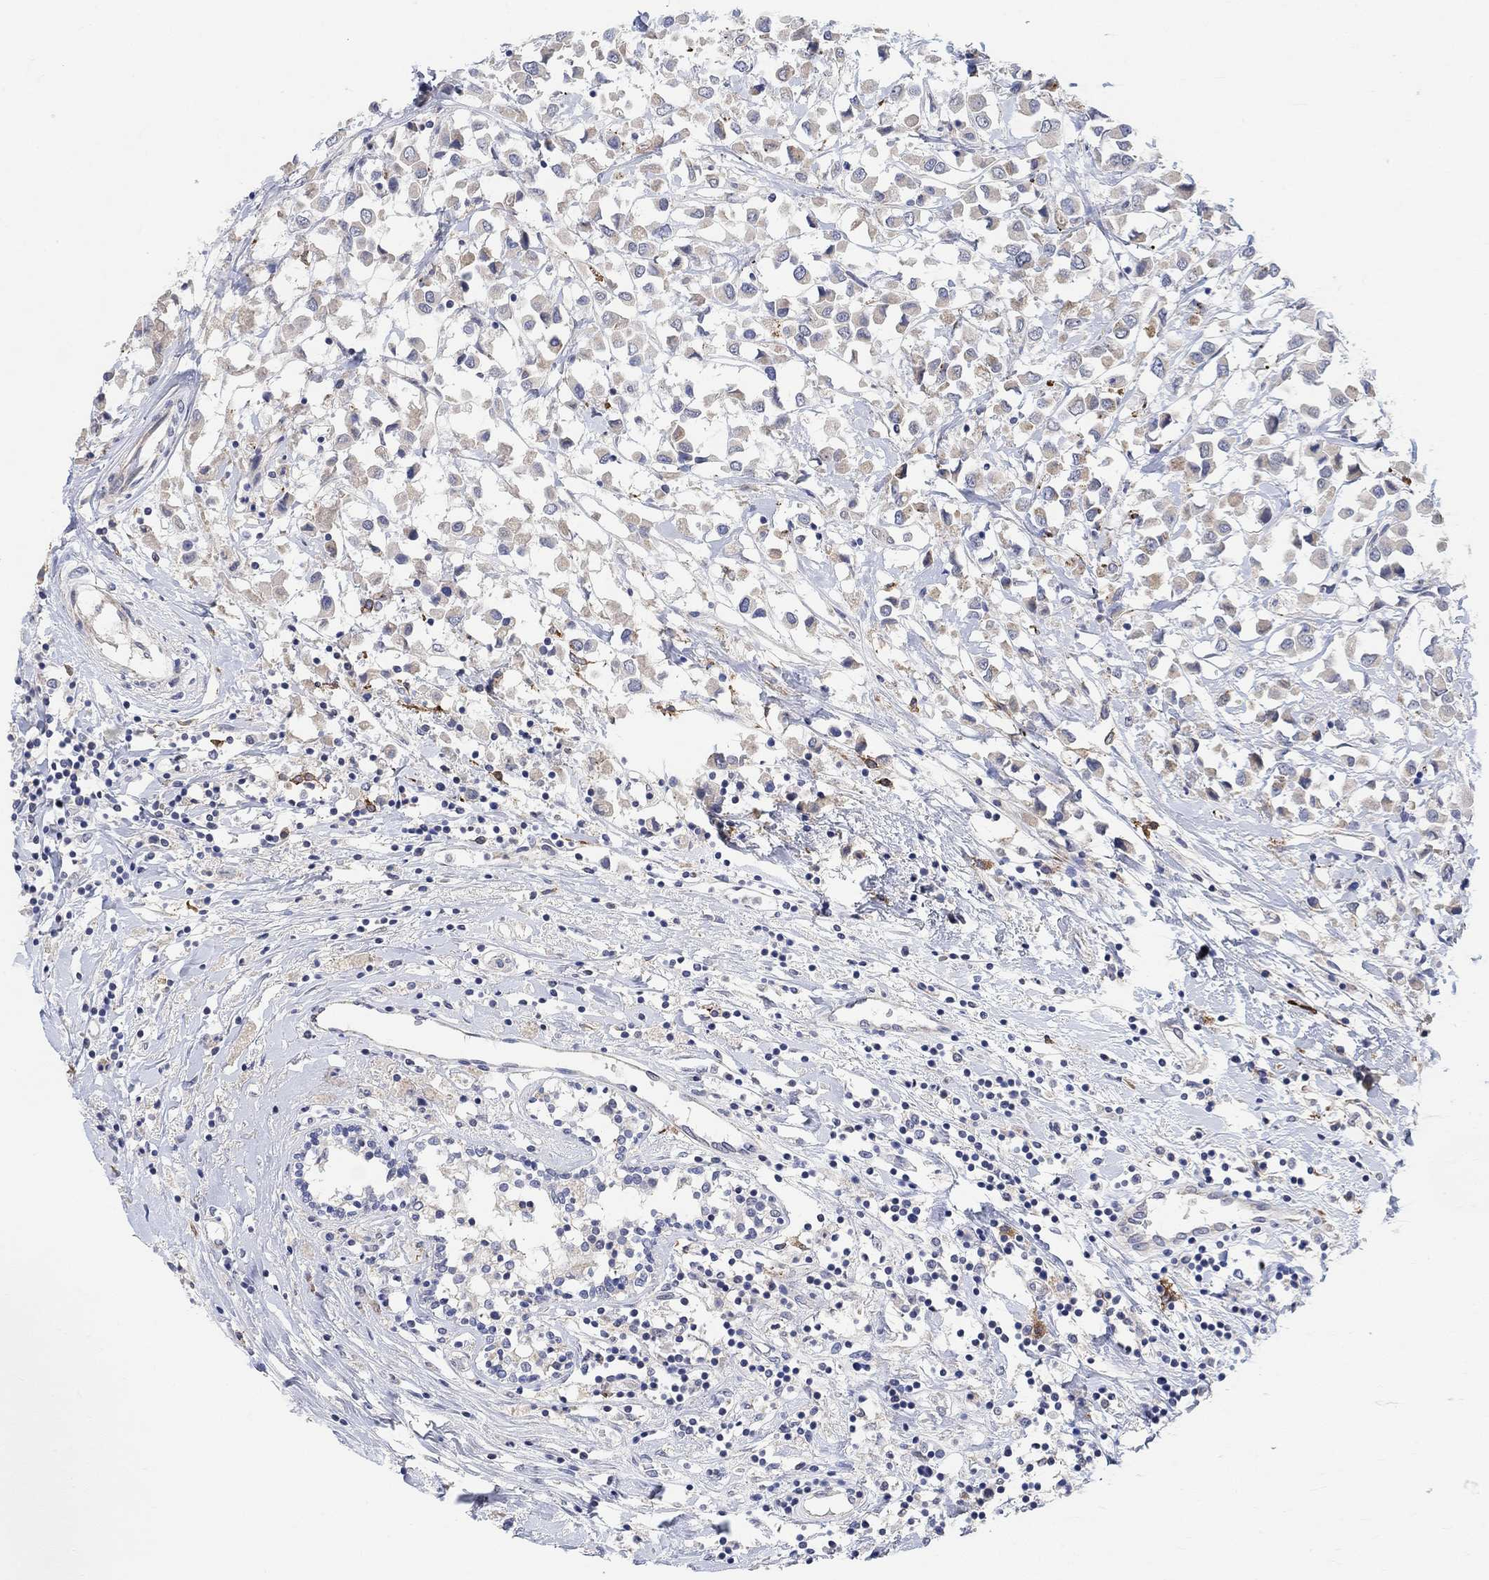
{"staining": {"intensity": "weak", "quantity": ">75%", "location": "cytoplasmic/membranous"}, "tissue": "breast cancer", "cell_type": "Tumor cells", "image_type": "cancer", "snomed": [{"axis": "morphology", "description": "Duct carcinoma"}, {"axis": "topography", "description": "Breast"}], "caption": "Weak cytoplasmic/membranous positivity for a protein is seen in approximately >75% of tumor cells of breast infiltrating ductal carcinoma using IHC.", "gene": "HCRTR1", "patient": {"sex": "female", "age": 61}}